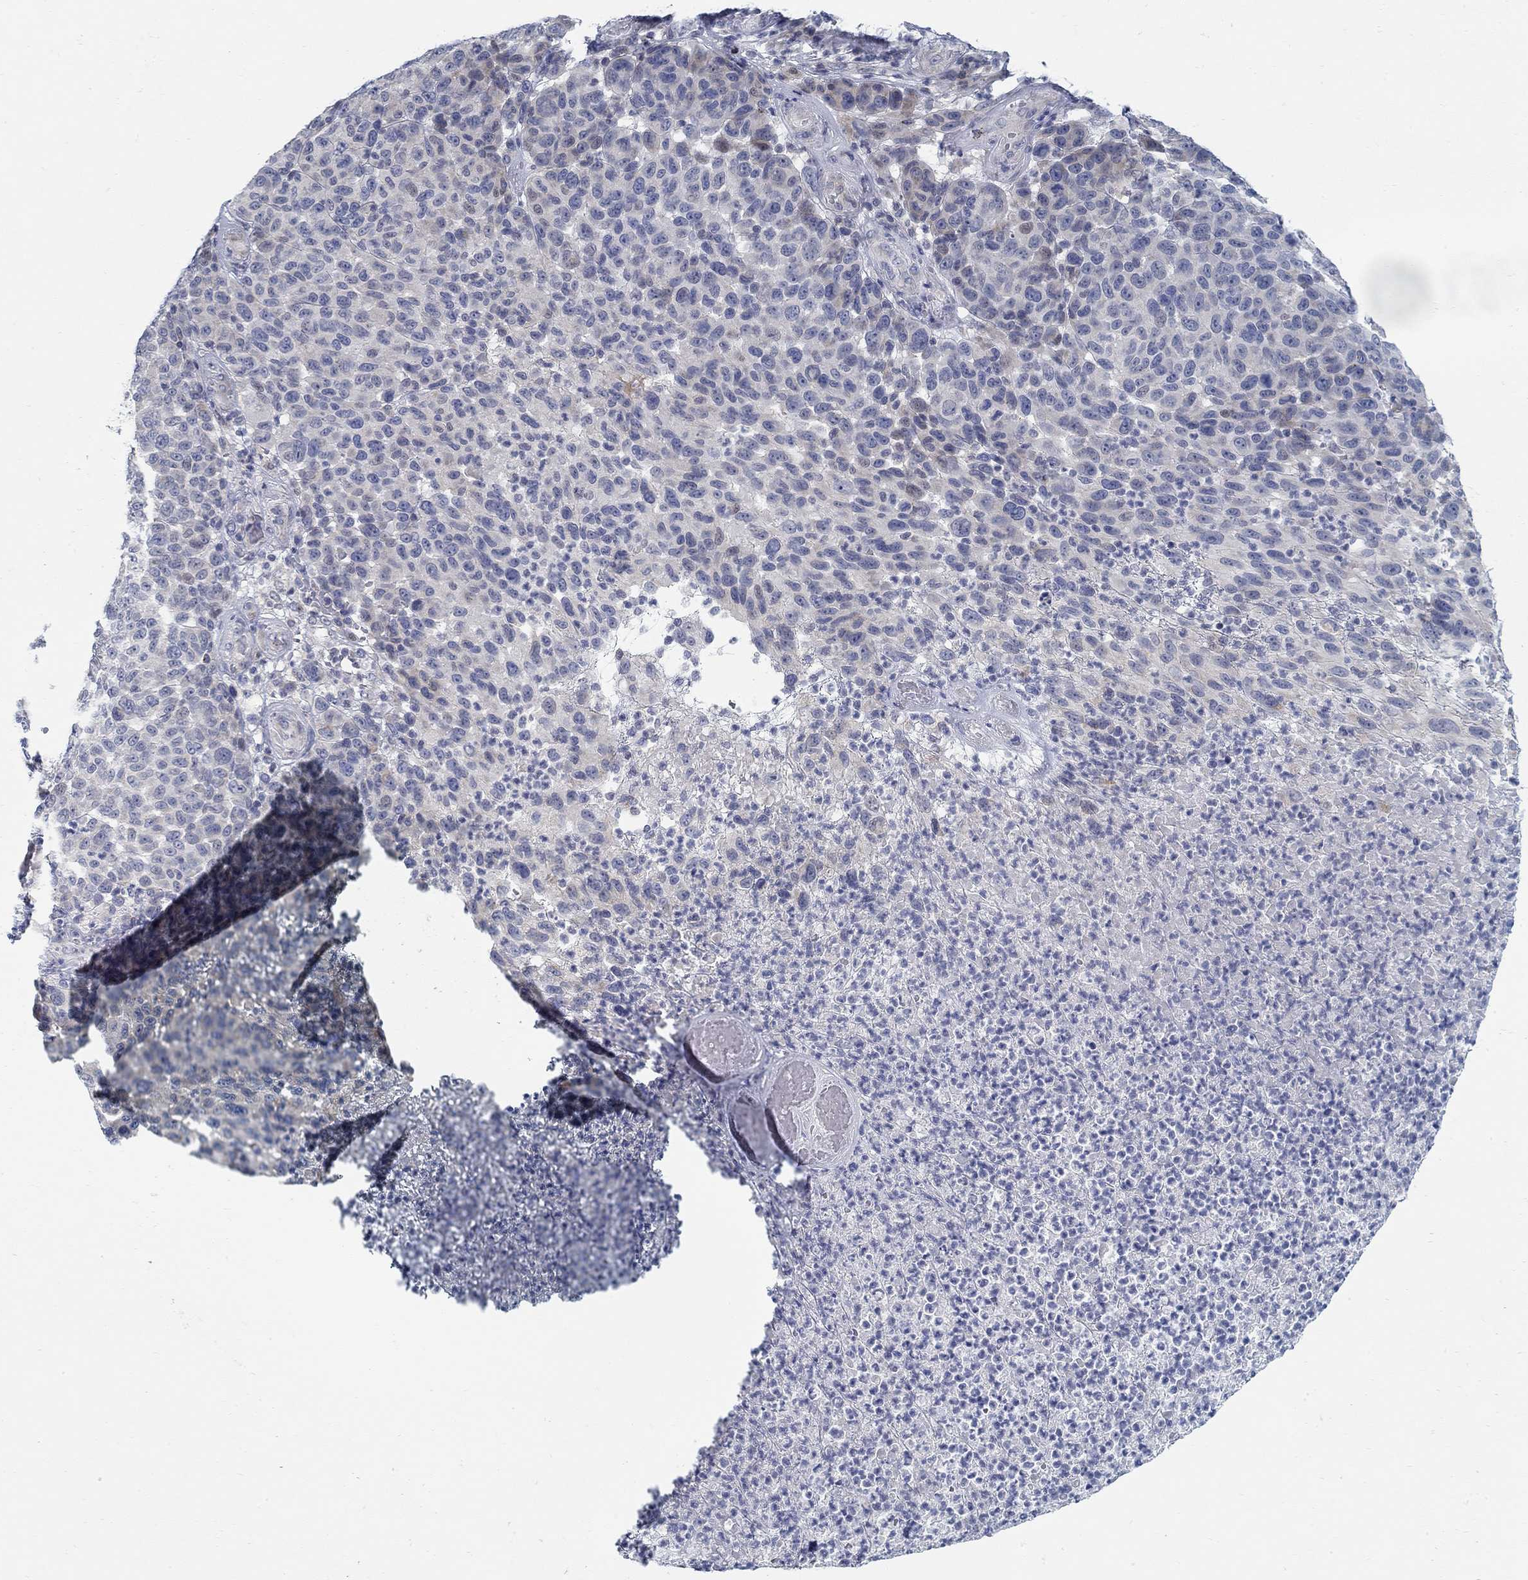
{"staining": {"intensity": "negative", "quantity": "none", "location": "none"}, "tissue": "melanoma", "cell_type": "Tumor cells", "image_type": "cancer", "snomed": [{"axis": "morphology", "description": "Malignant melanoma, NOS"}, {"axis": "topography", "description": "Skin"}], "caption": "DAB (3,3'-diaminobenzidine) immunohistochemical staining of melanoma exhibits no significant staining in tumor cells.", "gene": "ANO7", "patient": {"sex": "male", "age": 59}}